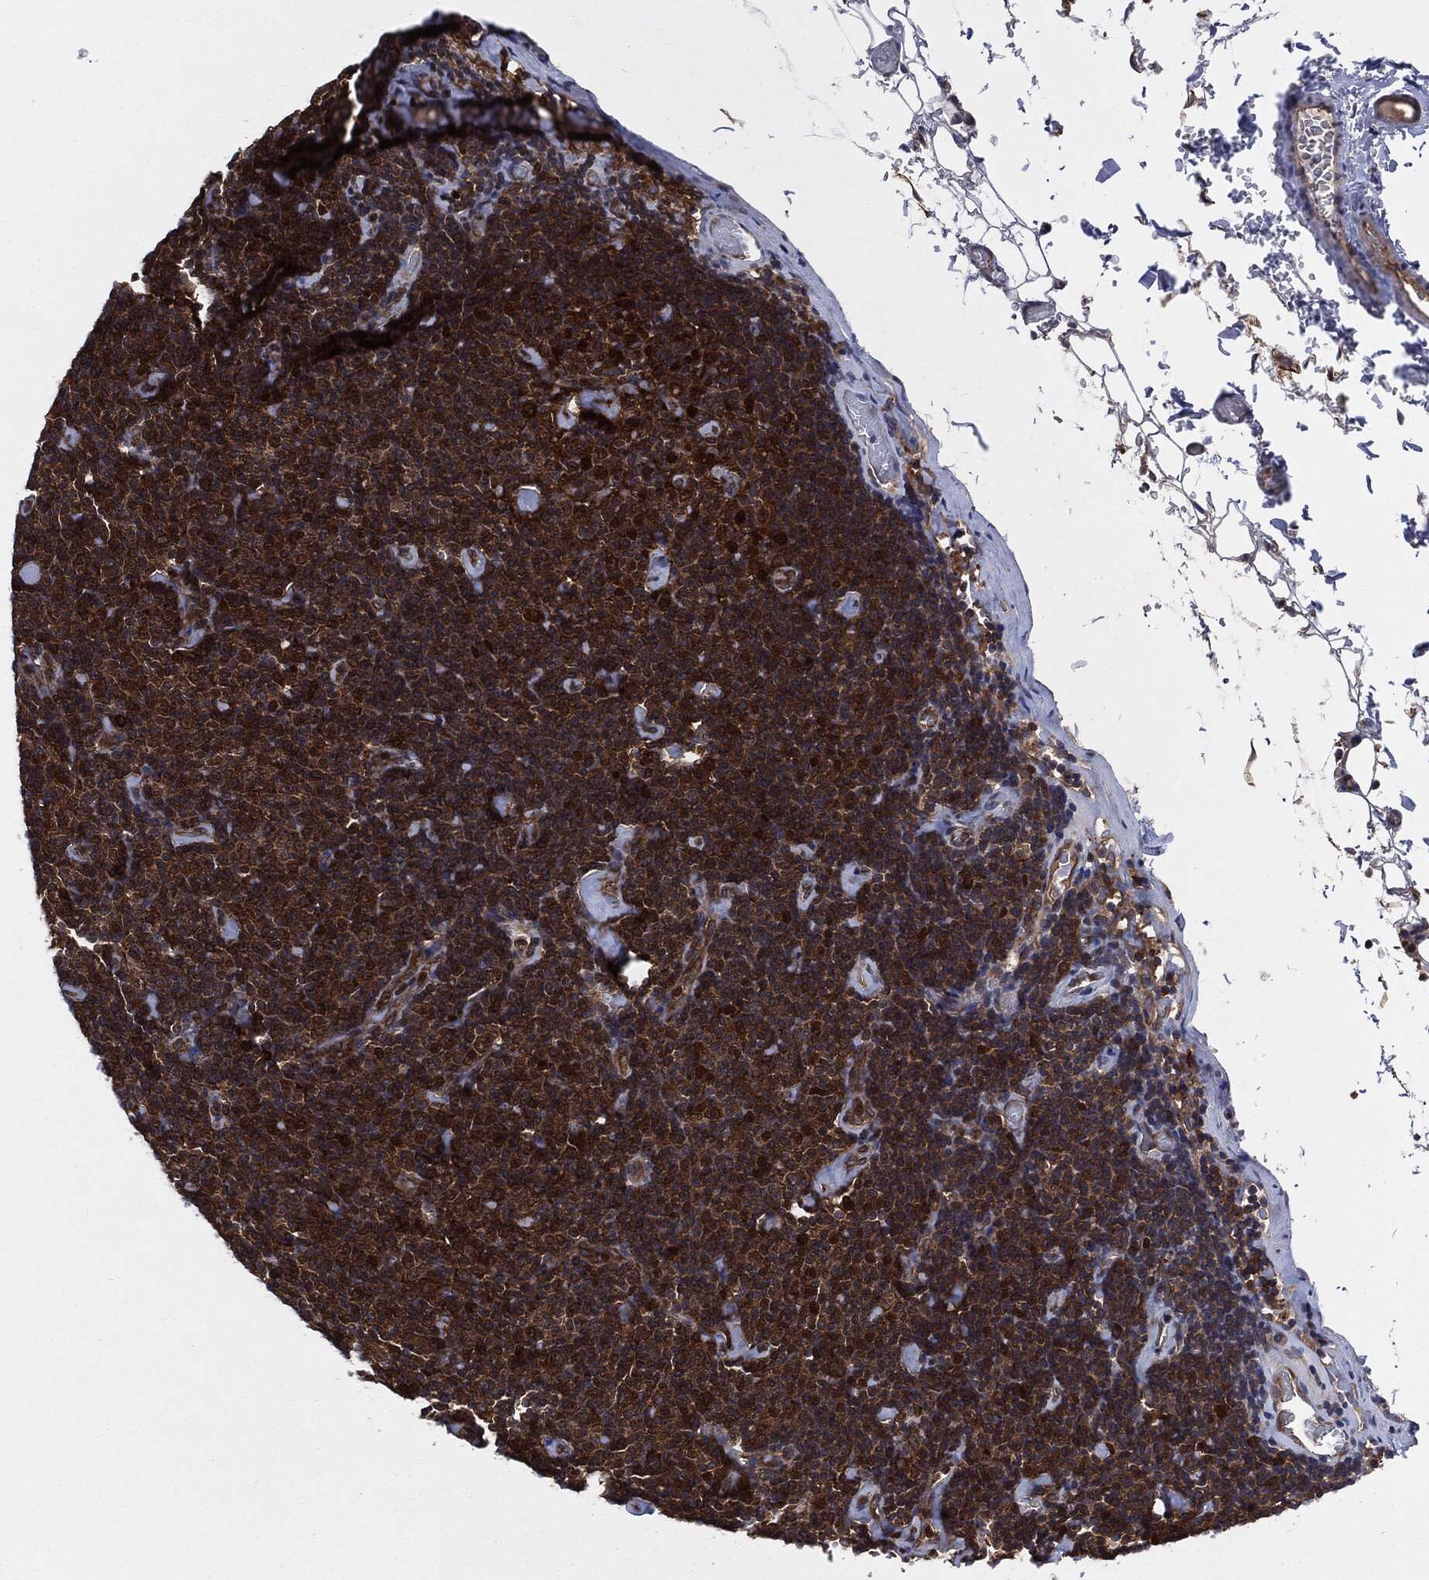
{"staining": {"intensity": "moderate", "quantity": ">75%", "location": "cytoplasmic/membranous"}, "tissue": "lymphoma", "cell_type": "Tumor cells", "image_type": "cancer", "snomed": [{"axis": "morphology", "description": "Malignant lymphoma, non-Hodgkin's type, Low grade"}, {"axis": "topography", "description": "Lymph node"}], "caption": "A brown stain shows moderate cytoplasmic/membranous positivity of a protein in lymphoma tumor cells. The staining is performed using DAB brown chromogen to label protein expression. The nuclei are counter-stained blue using hematoxylin.", "gene": "XPNPEP1", "patient": {"sex": "male", "age": 81}}